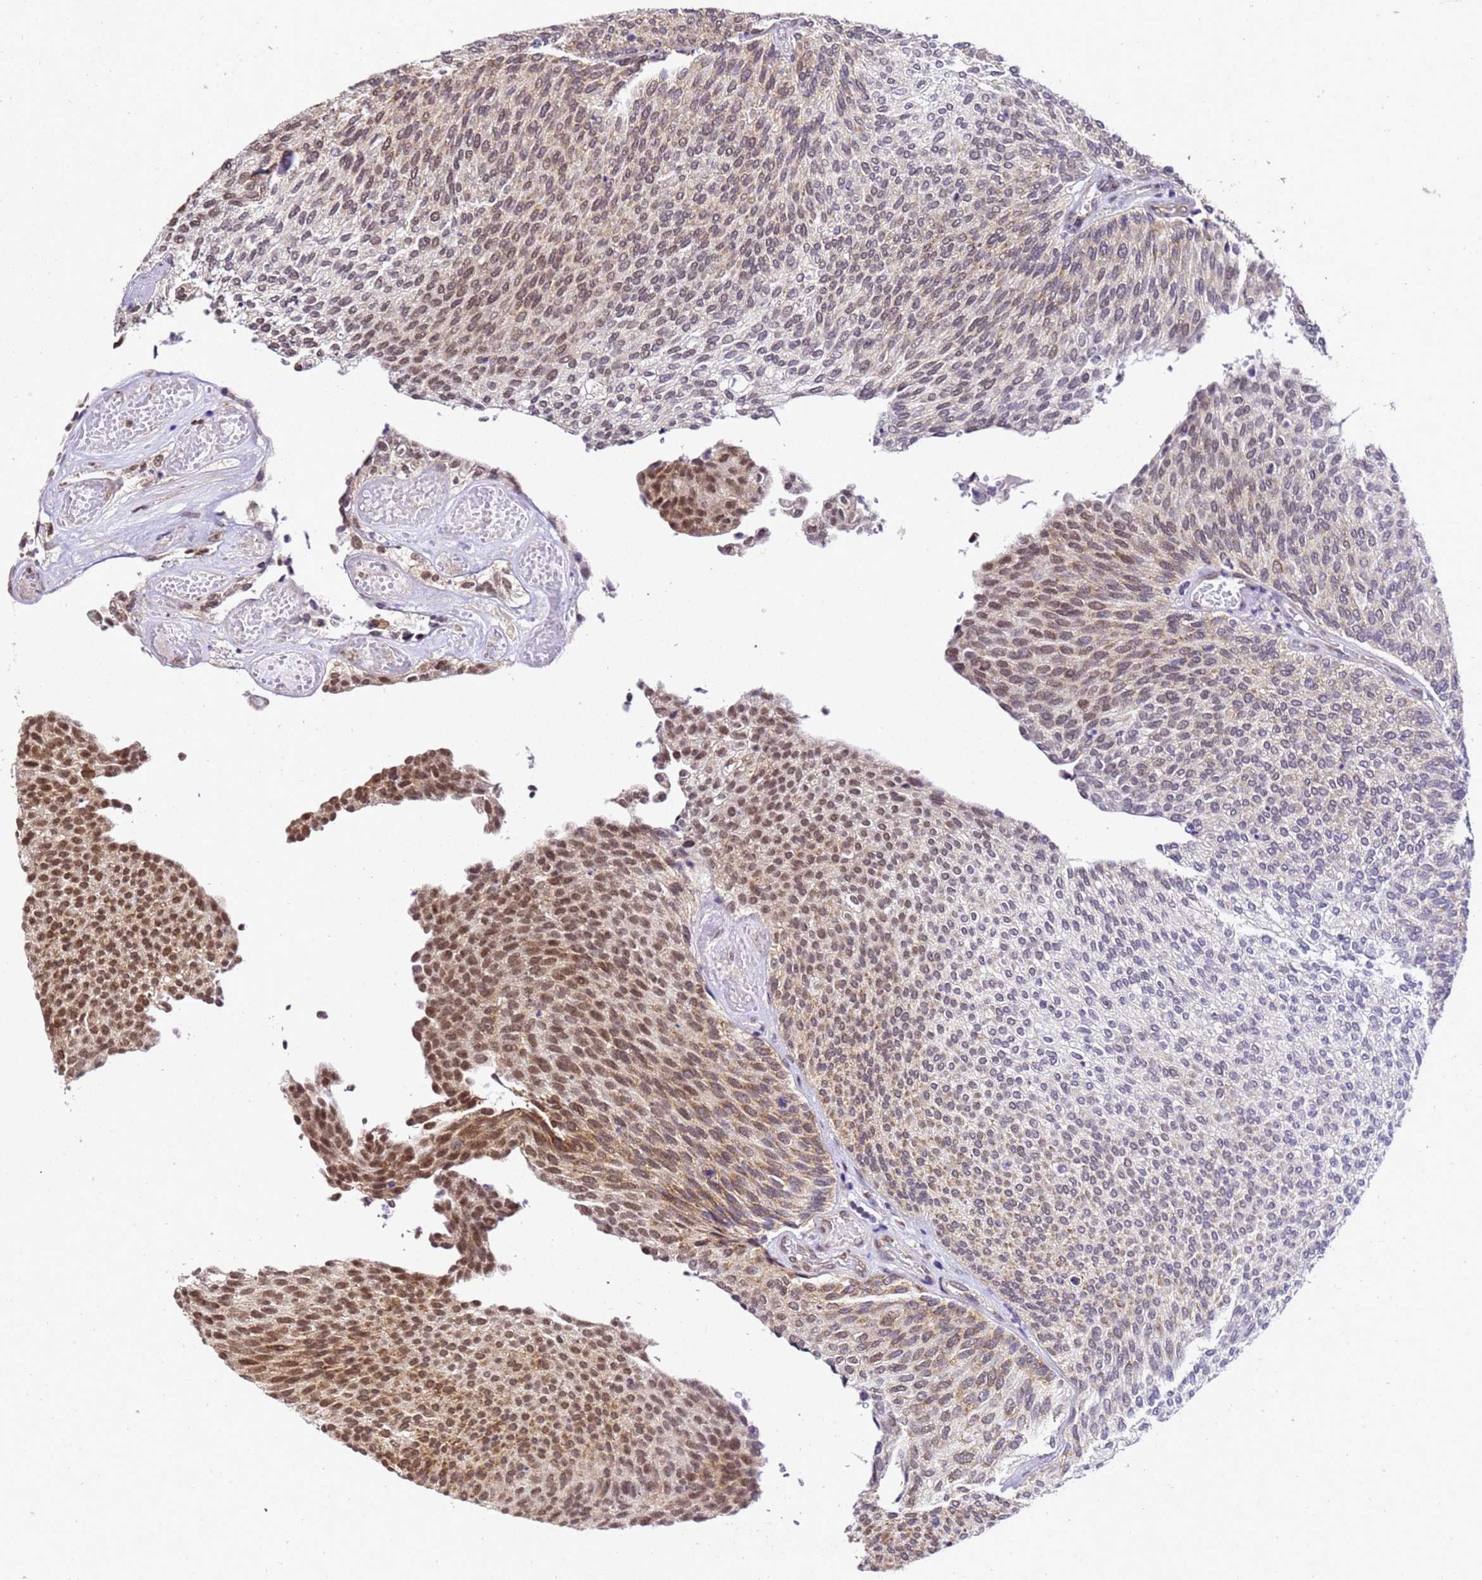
{"staining": {"intensity": "moderate", "quantity": "25%-75%", "location": "cytoplasmic/membranous,nuclear"}, "tissue": "urothelial cancer", "cell_type": "Tumor cells", "image_type": "cancer", "snomed": [{"axis": "morphology", "description": "Urothelial carcinoma, Low grade"}, {"axis": "topography", "description": "Urinary bladder"}], "caption": "Human urothelial cancer stained with a protein marker shows moderate staining in tumor cells.", "gene": "SMN1", "patient": {"sex": "female", "age": 79}}